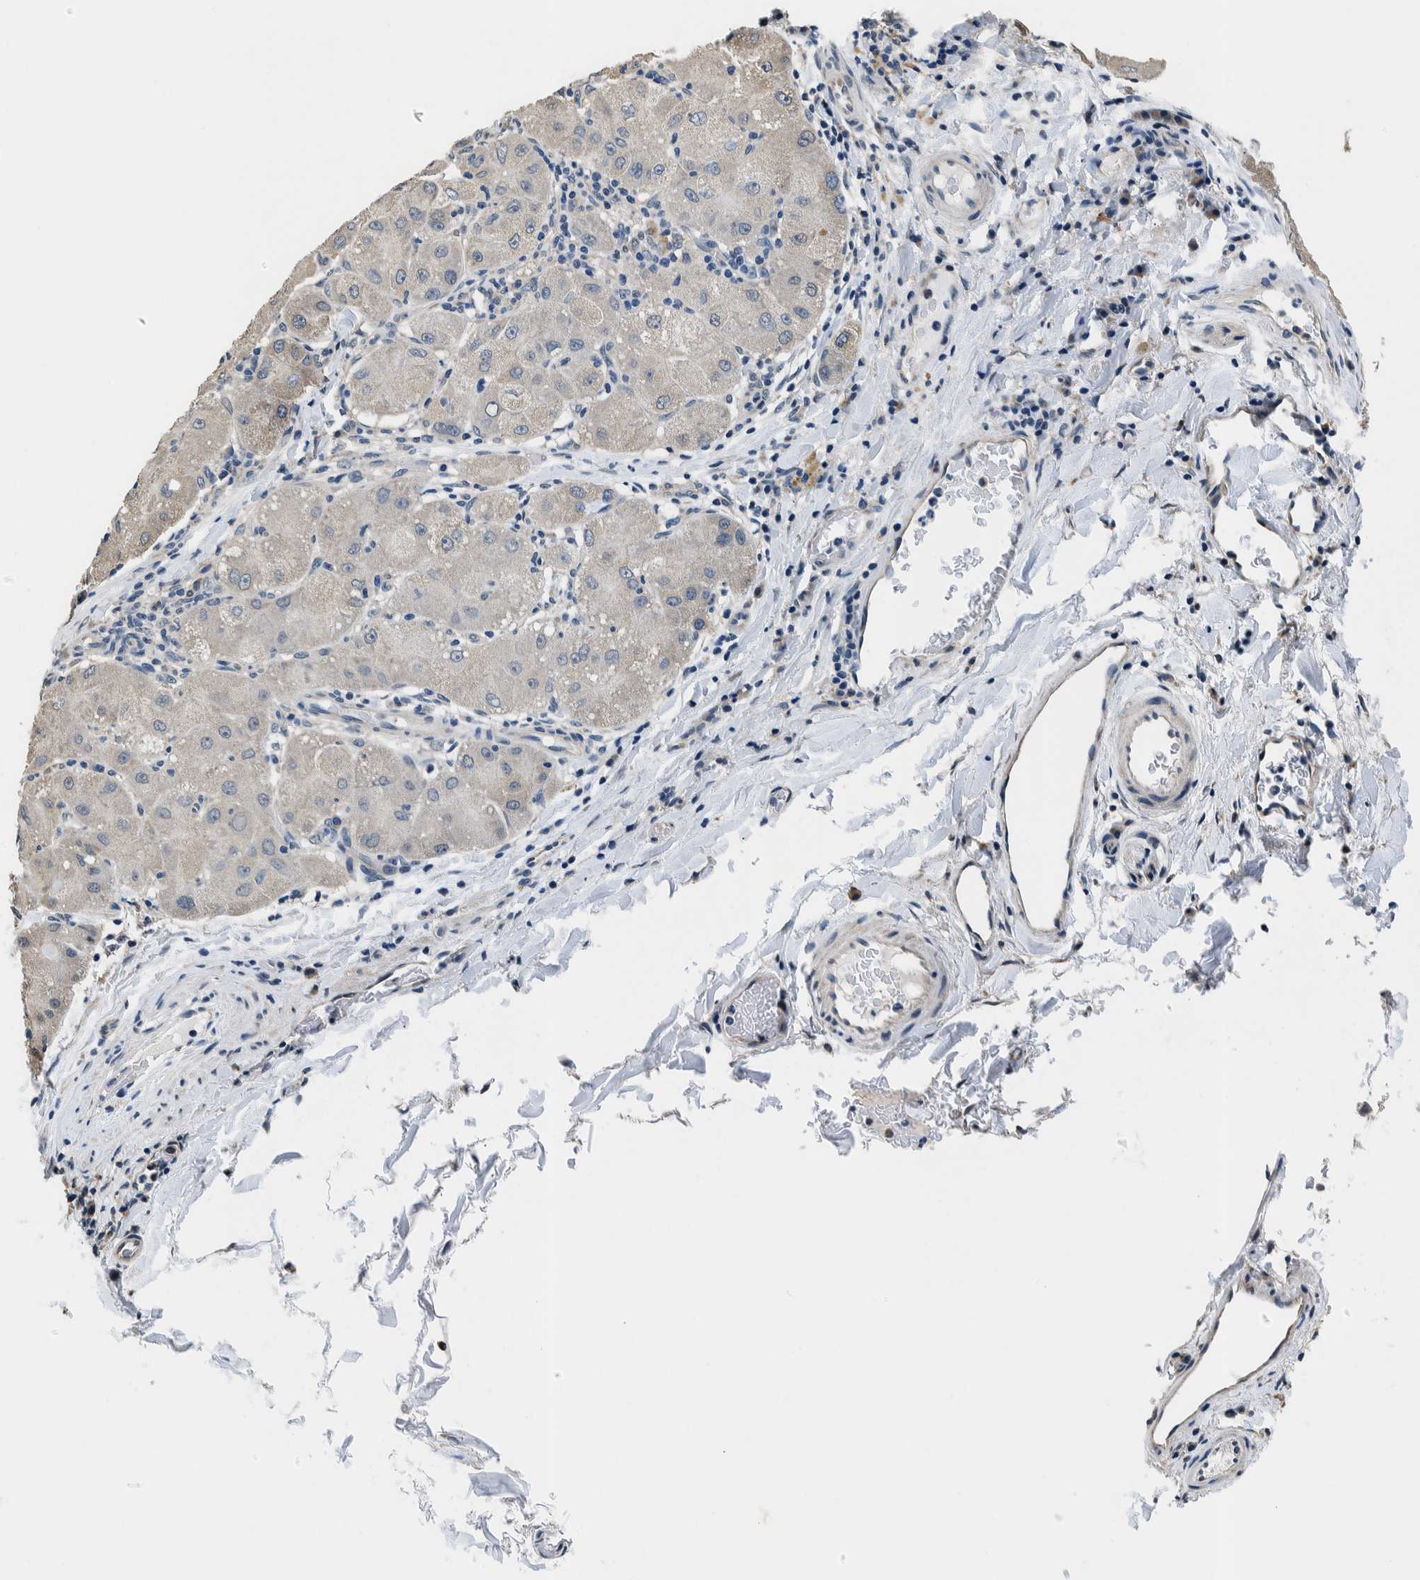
{"staining": {"intensity": "negative", "quantity": "none", "location": "none"}, "tissue": "liver cancer", "cell_type": "Tumor cells", "image_type": "cancer", "snomed": [{"axis": "morphology", "description": "Carcinoma, Hepatocellular, NOS"}, {"axis": "topography", "description": "Liver"}], "caption": "Liver cancer was stained to show a protein in brown. There is no significant positivity in tumor cells.", "gene": "NIBAN2", "patient": {"sex": "male", "age": 80}}